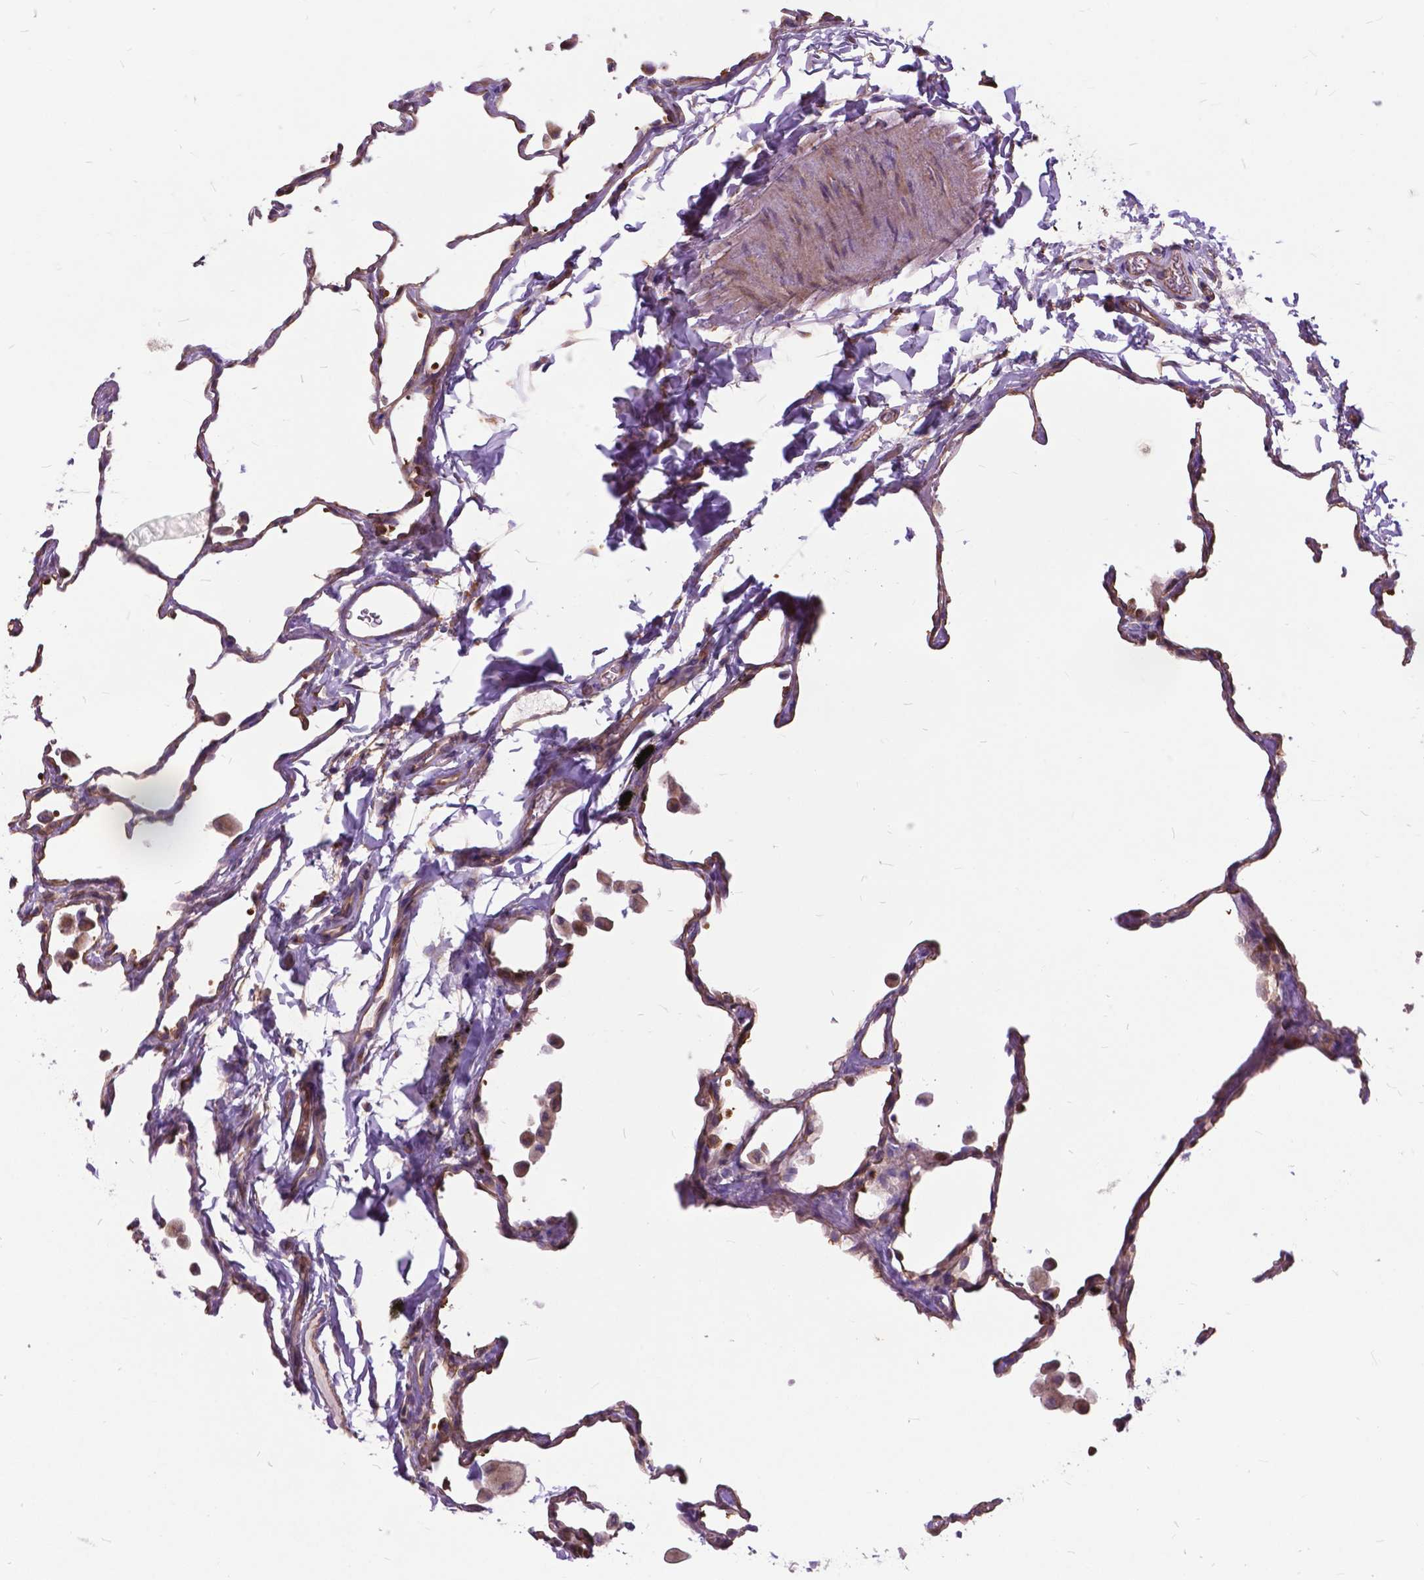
{"staining": {"intensity": "moderate", "quantity": "25%-75%", "location": "cytoplasmic/membranous"}, "tissue": "lung", "cell_type": "Alveolar cells", "image_type": "normal", "snomed": [{"axis": "morphology", "description": "Normal tissue, NOS"}, {"axis": "topography", "description": "Lung"}], "caption": "Lung was stained to show a protein in brown. There is medium levels of moderate cytoplasmic/membranous expression in about 25%-75% of alveolar cells. (DAB (3,3'-diaminobenzidine) = brown stain, brightfield microscopy at high magnification).", "gene": "FLT4", "patient": {"sex": "female", "age": 47}}